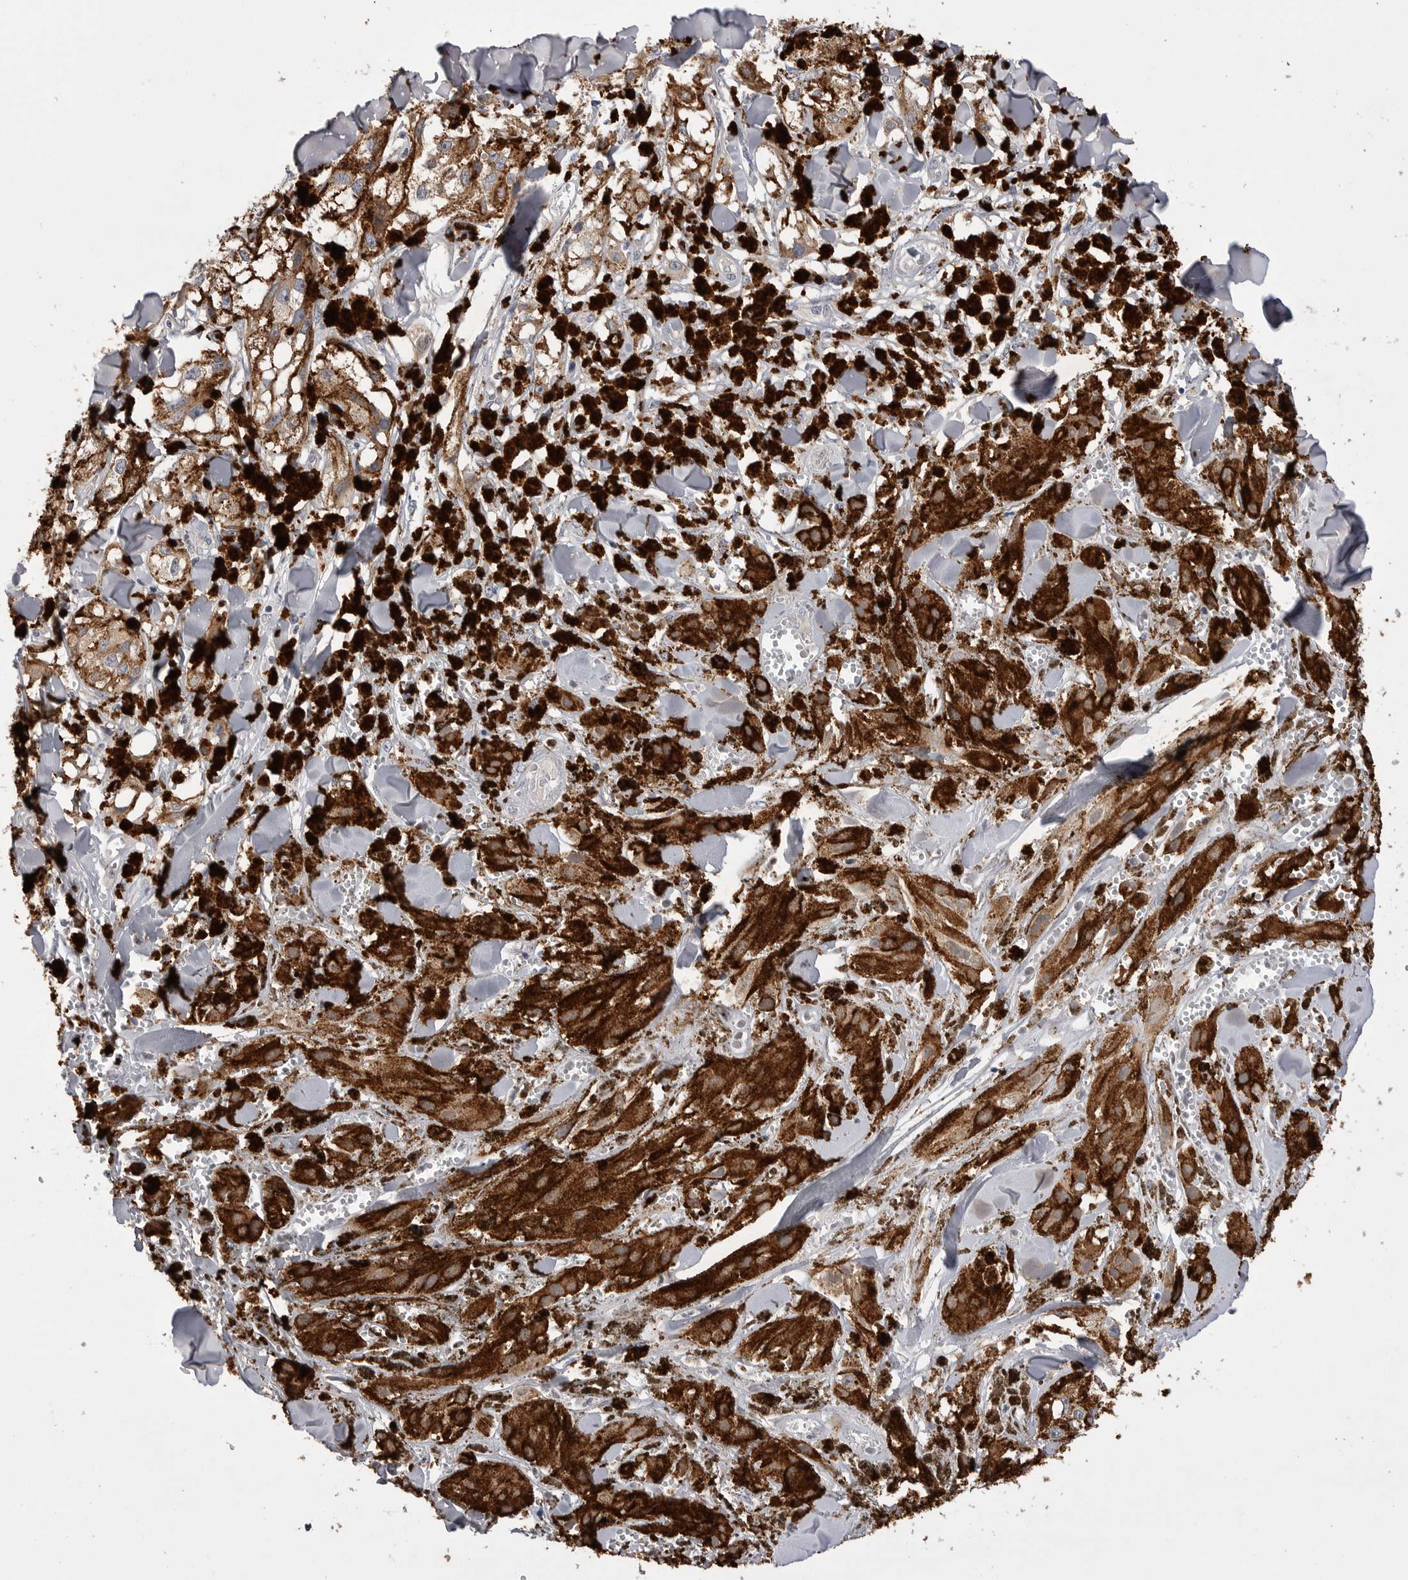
{"staining": {"intensity": "moderate", "quantity": ">75%", "location": "cytoplasmic/membranous"}, "tissue": "melanoma", "cell_type": "Tumor cells", "image_type": "cancer", "snomed": [{"axis": "morphology", "description": "Malignant melanoma, NOS"}, {"axis": "topography", "description": "Skin"}], "caption": "Protein staining of malignant melanoma tissue reveals moderate cytoplasmic/membranous staining in approximately >75% of tumor cells.", "gene": "VAC14", "patient": {"sex": "male", "age": 88}}